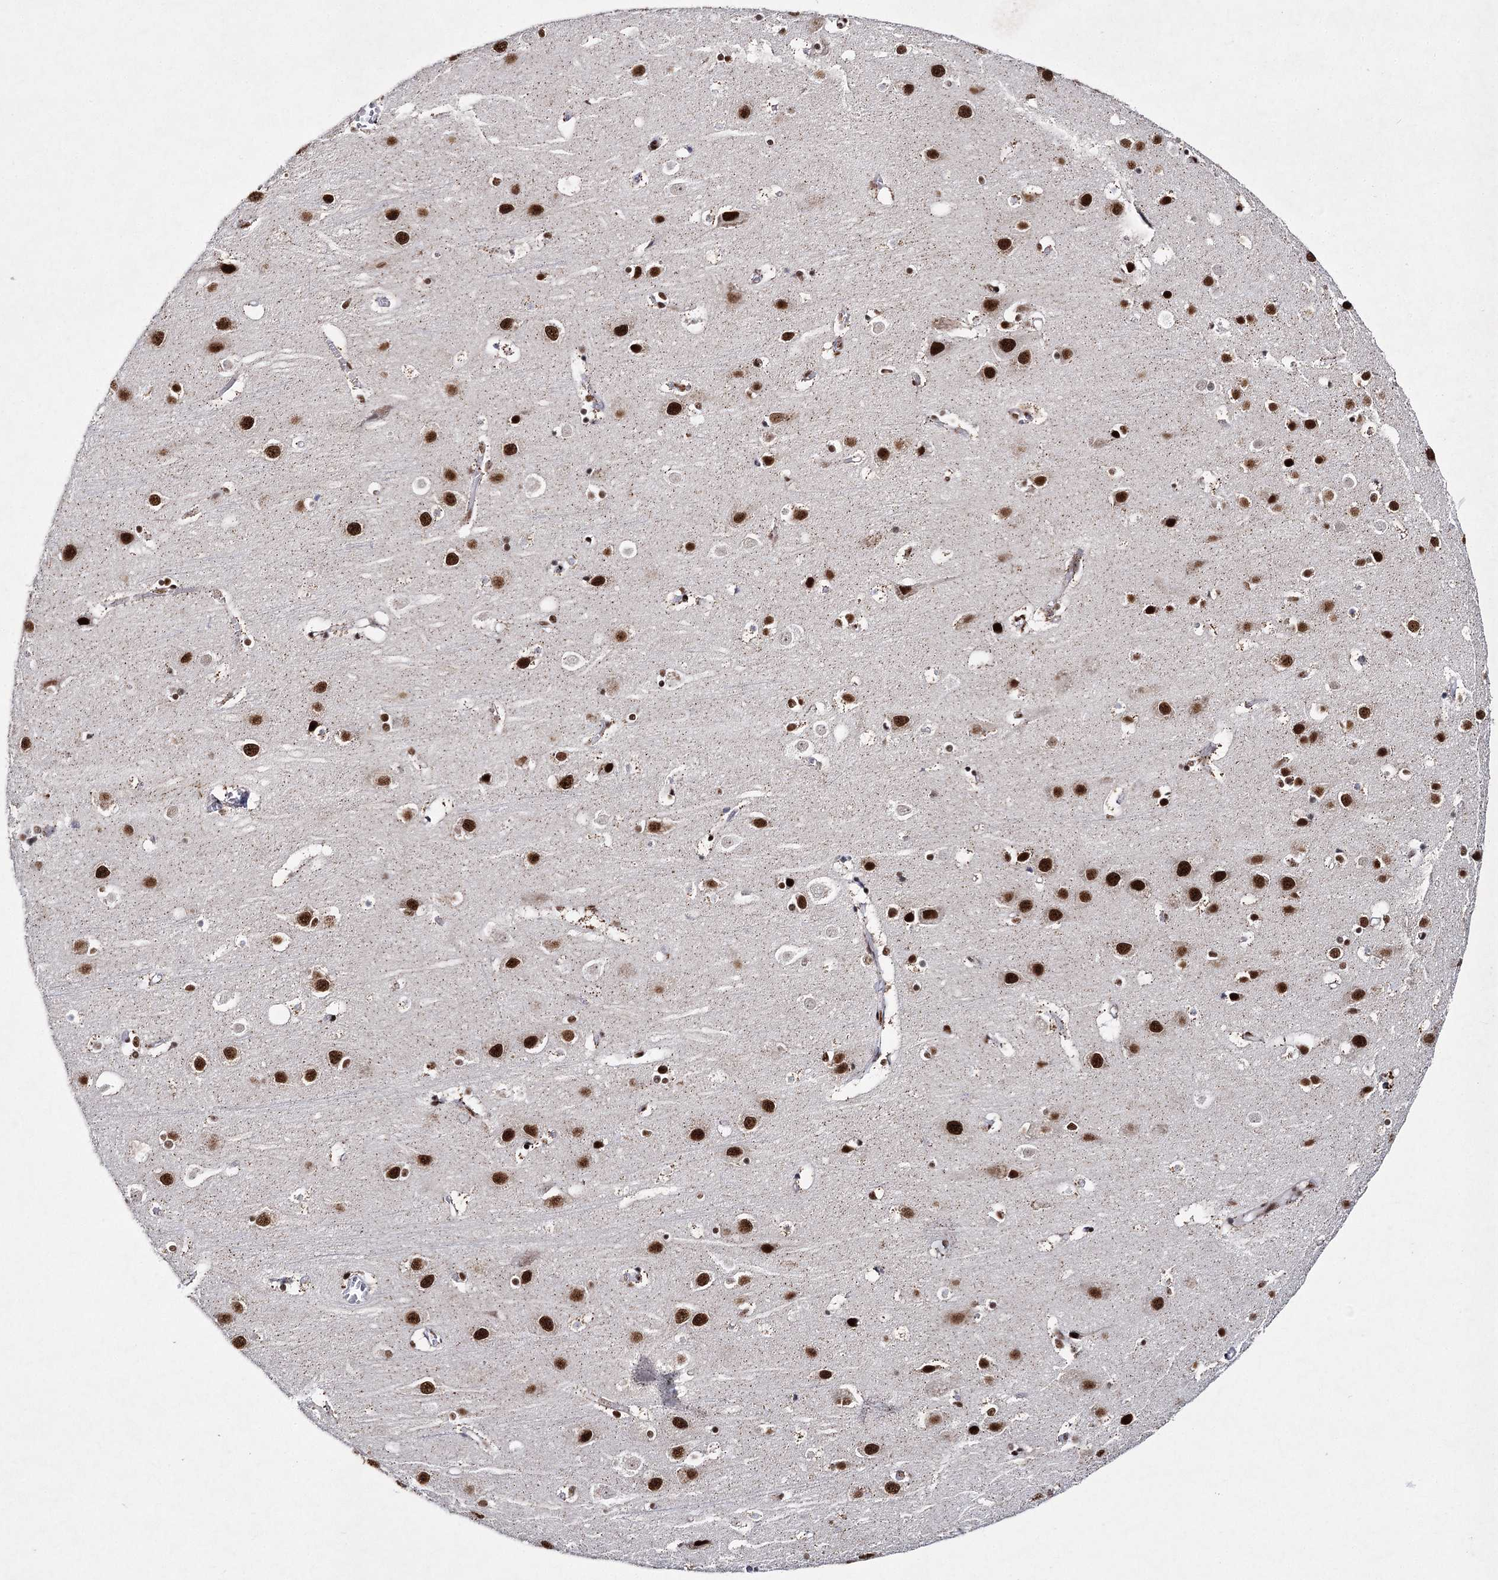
{"staining": {"intensity": "moderate", "quantity": ">75%", "location": "nuclear"}, "tissue": "cerebral cortex", "cell_type": "Endothelial cells", "image_type": "normal", "snomed": [{"axis": "morphology", "description": "Normal tissue, NOS"}, {"axis": "topography", "description": "Cerebral cortex"}], "caption": "This histopathology image displays IHC staining of unremarkable human cerebral cortex, with medium moderate nuclear expression in about >75% of endothelial cells.", "gene": "SCAF8", "patient": {"sex": "male", "age": 54}}